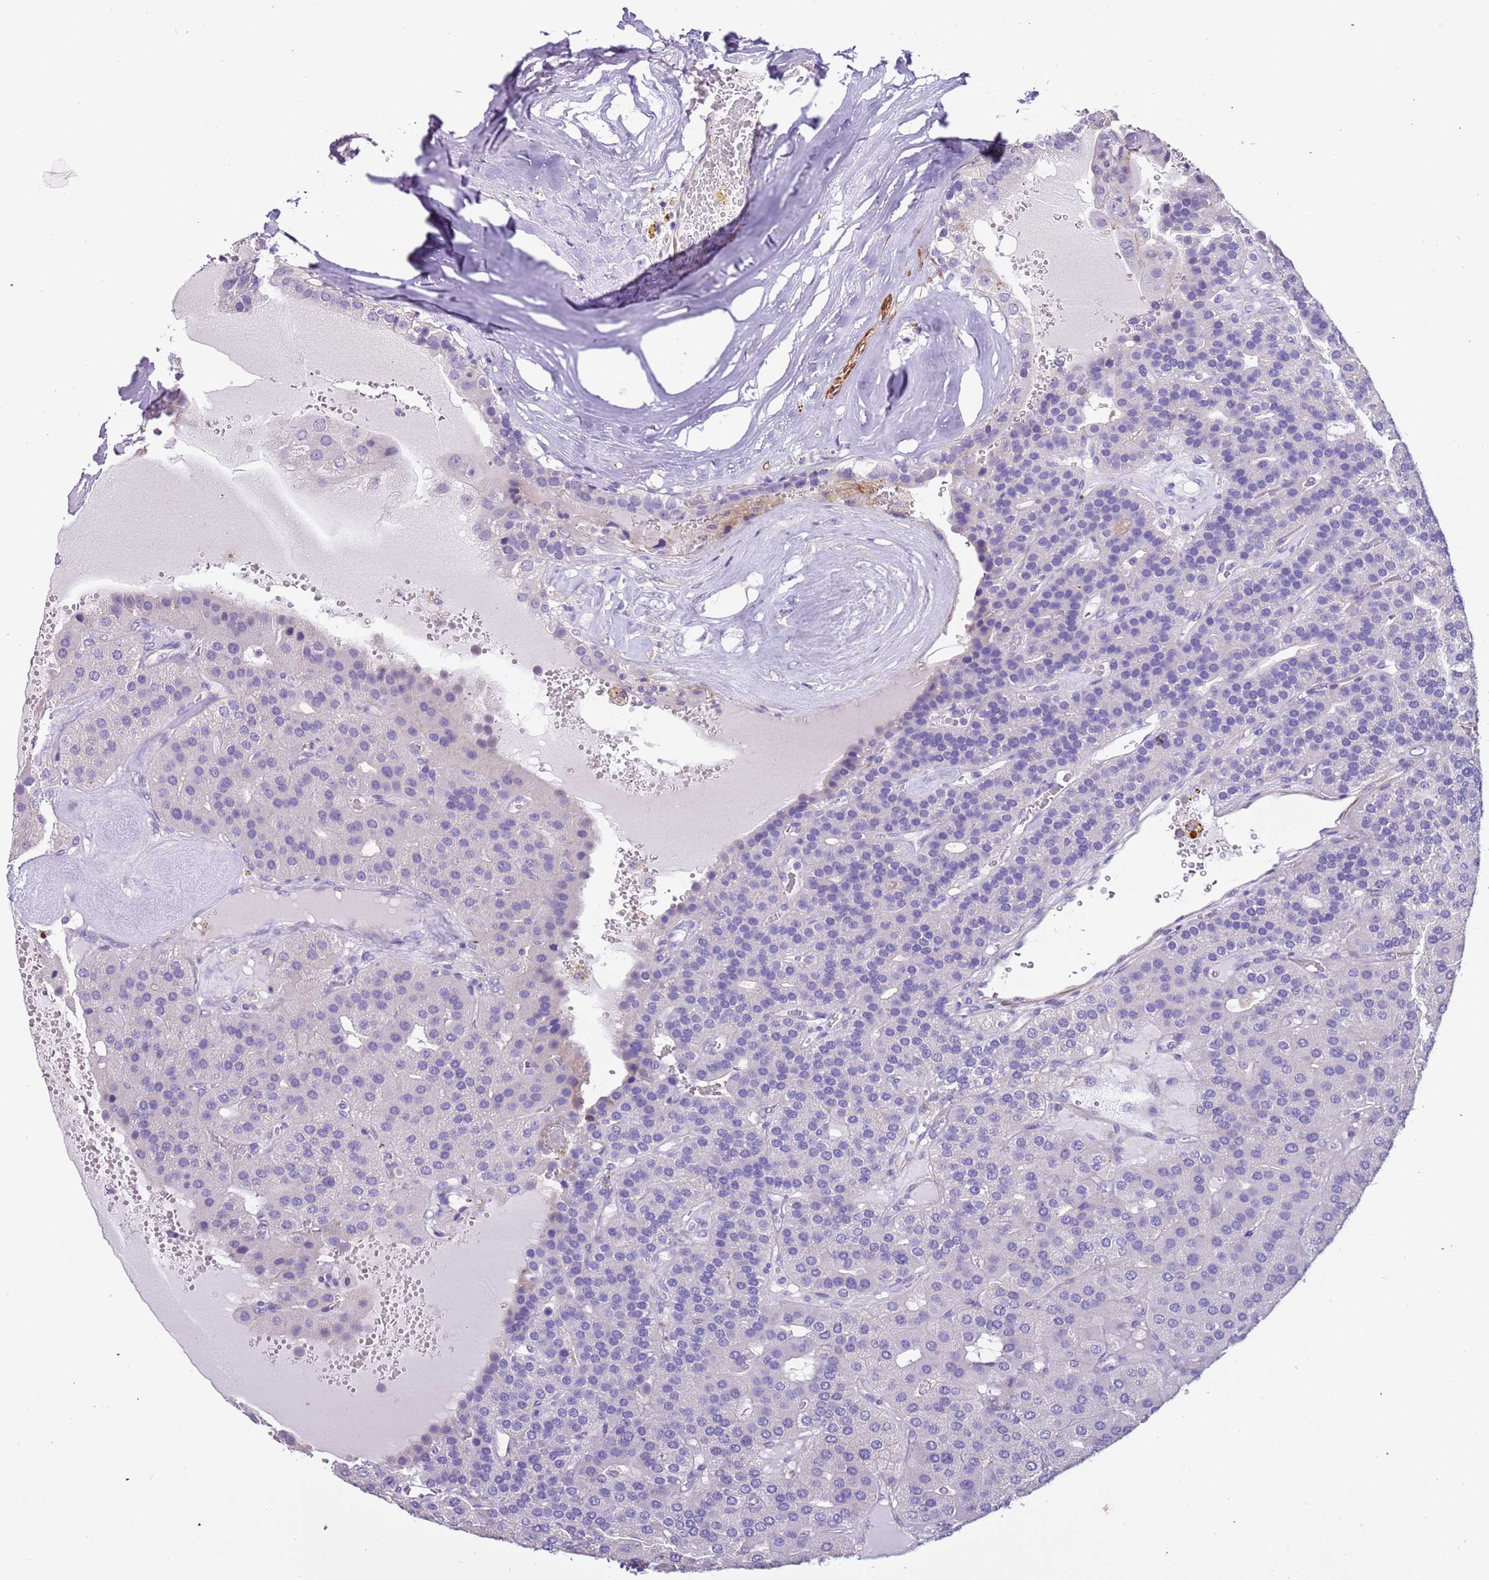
{"staining": {"intensity": "negative", "quantity": "none", "location": "none"}, "tissue": "parathyroid gland", "cell_type": "Glandular cells", "image_type": "normal", "snomed": [{"axis": "morphology", "description": "Normal tissue, NOS"}, {"axis": "morphology", "description": "Adenoma, NOS"}, {"axis": "topography", "description": "Parathyroid gland"}], "caption": "Benign parathyroid gland was stained to show a protein in brown. There is no significant expression in glandular cells. Nuclei are stained in blue.", "gene": "PCGF2", "patient": {"sex": "female", "age": 86}}